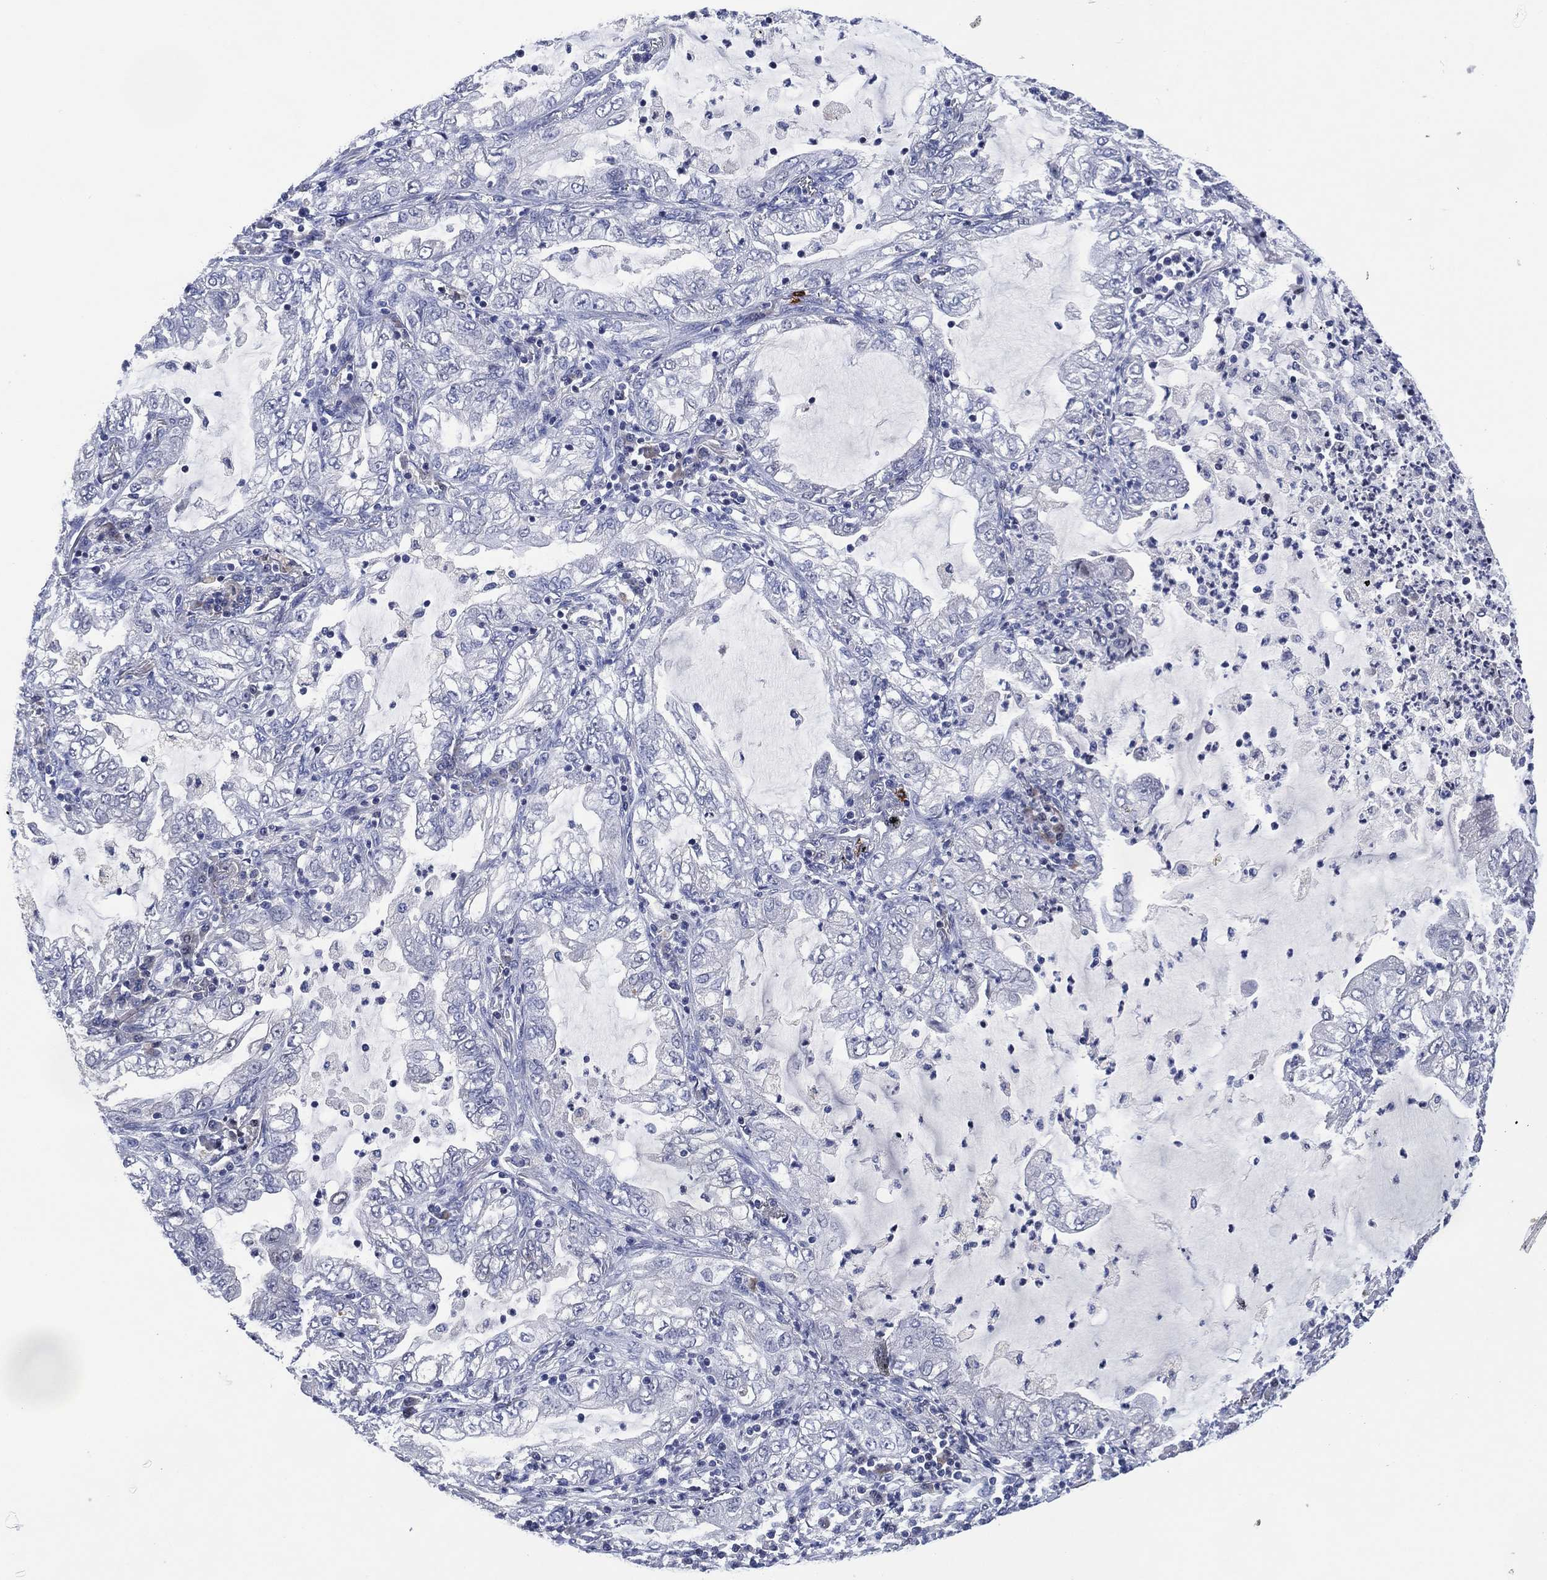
{"staining": {"intensity": "negative", "quantity": "none", "location": "none"}, "tissue": "lung cancer", "cell_type": "Tumor cells", "image_type": "cancer", "snomed": [{"axis": "morphology", "description": "Adenocarcinoma, NOS"}, {"axis": "topography", "description": "Lung"}], "caption": "Lung cancer (adenocarcinoma) stained for a protein using immunohistochemistry shows no staining tumor cells.", "gene": "USP26", "patient": {"sex": "female", "age": 73}}